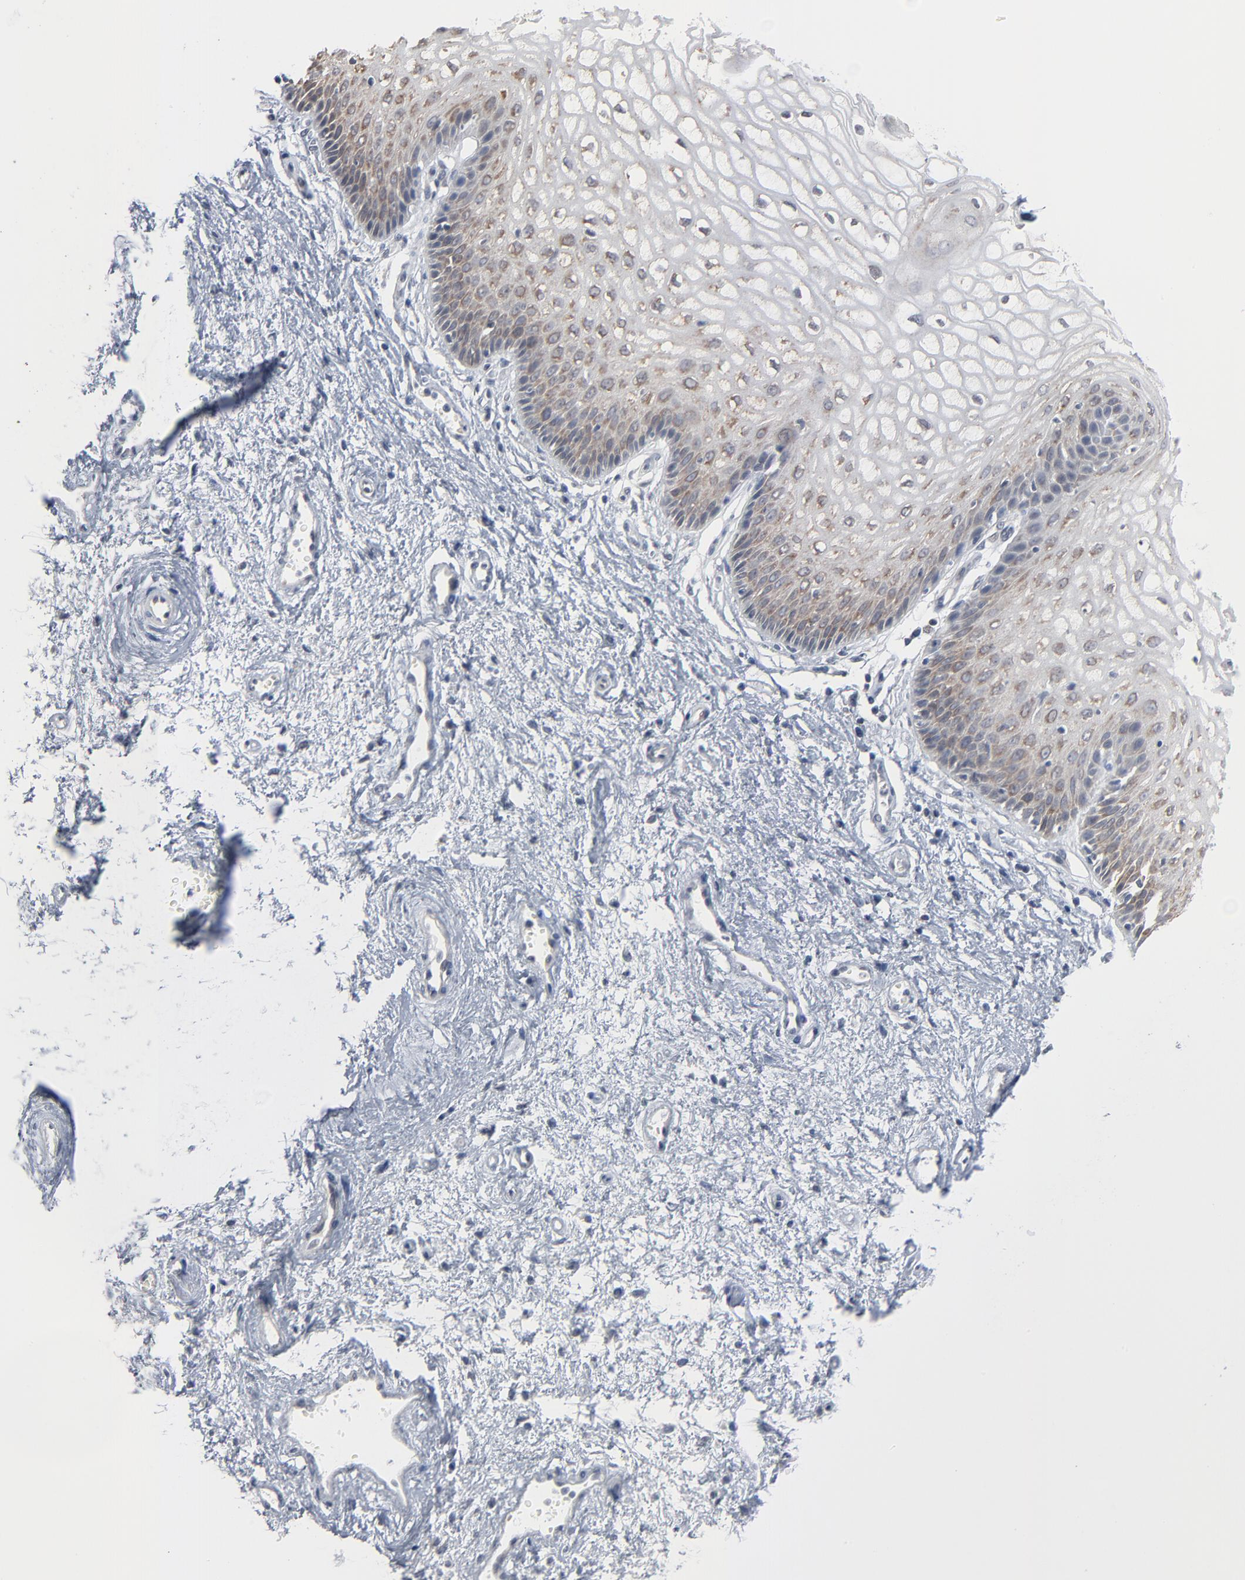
{"staining": {"intensity": "moderate", "quantity": "25%-75%", "location": "cytoplasmic/membranous"}, "tissue": "vagina", "cell_type": "Squamous epithelial cells", "image_type": "normal", "snomed": [{"axis": "morphology", "description": "Normal tissue, NOS"}, {"axis": "topography", "description": "Vagina"}], "caption": "This histopathology image exhibits immunohistochemistry staining of normal human vagina, with medium moderate cytoplasmic/membranous staining in approximately 25%-75% of squamous epithelial cells.", "gene": "ITPR3", "patient": {"sex": "female", "age": 34}}